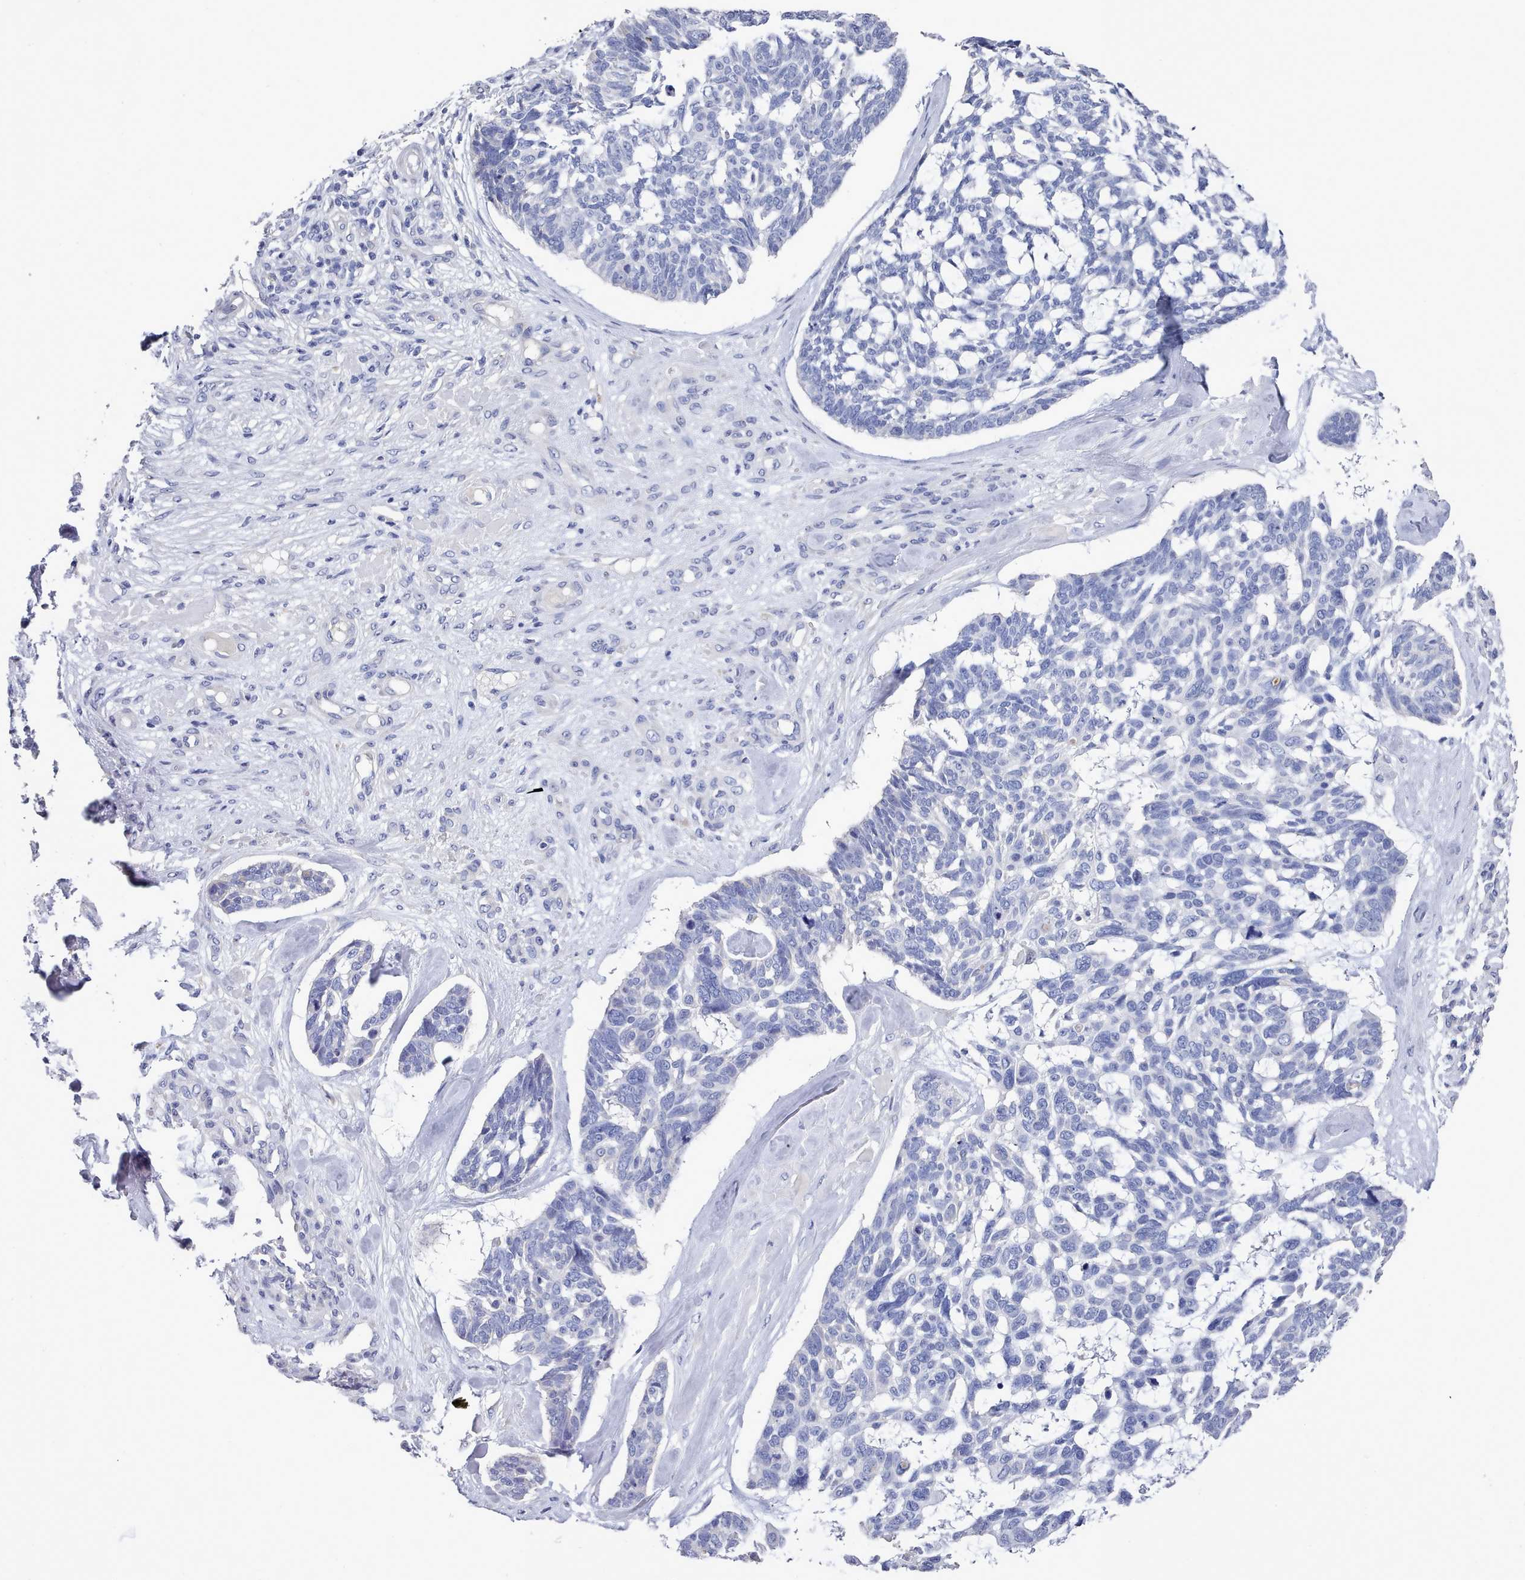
{"staining": {"intensity": "negative", "quantity": "none", "location": "none"}, "tissue": "skin cancer", "cell_type": "Tumor cells", "image_type": "cancer", "snomed": [{"axis": "morphology", "description": "Basal cell carcinoma"}, {"axis": "topography", "description": "Skin"}], "caption": "A histopathology image of human skin cancer is negative for staining in tumor cells.", "gene": "ACAD11", "patient": {"sex": "male", "age": 88}}